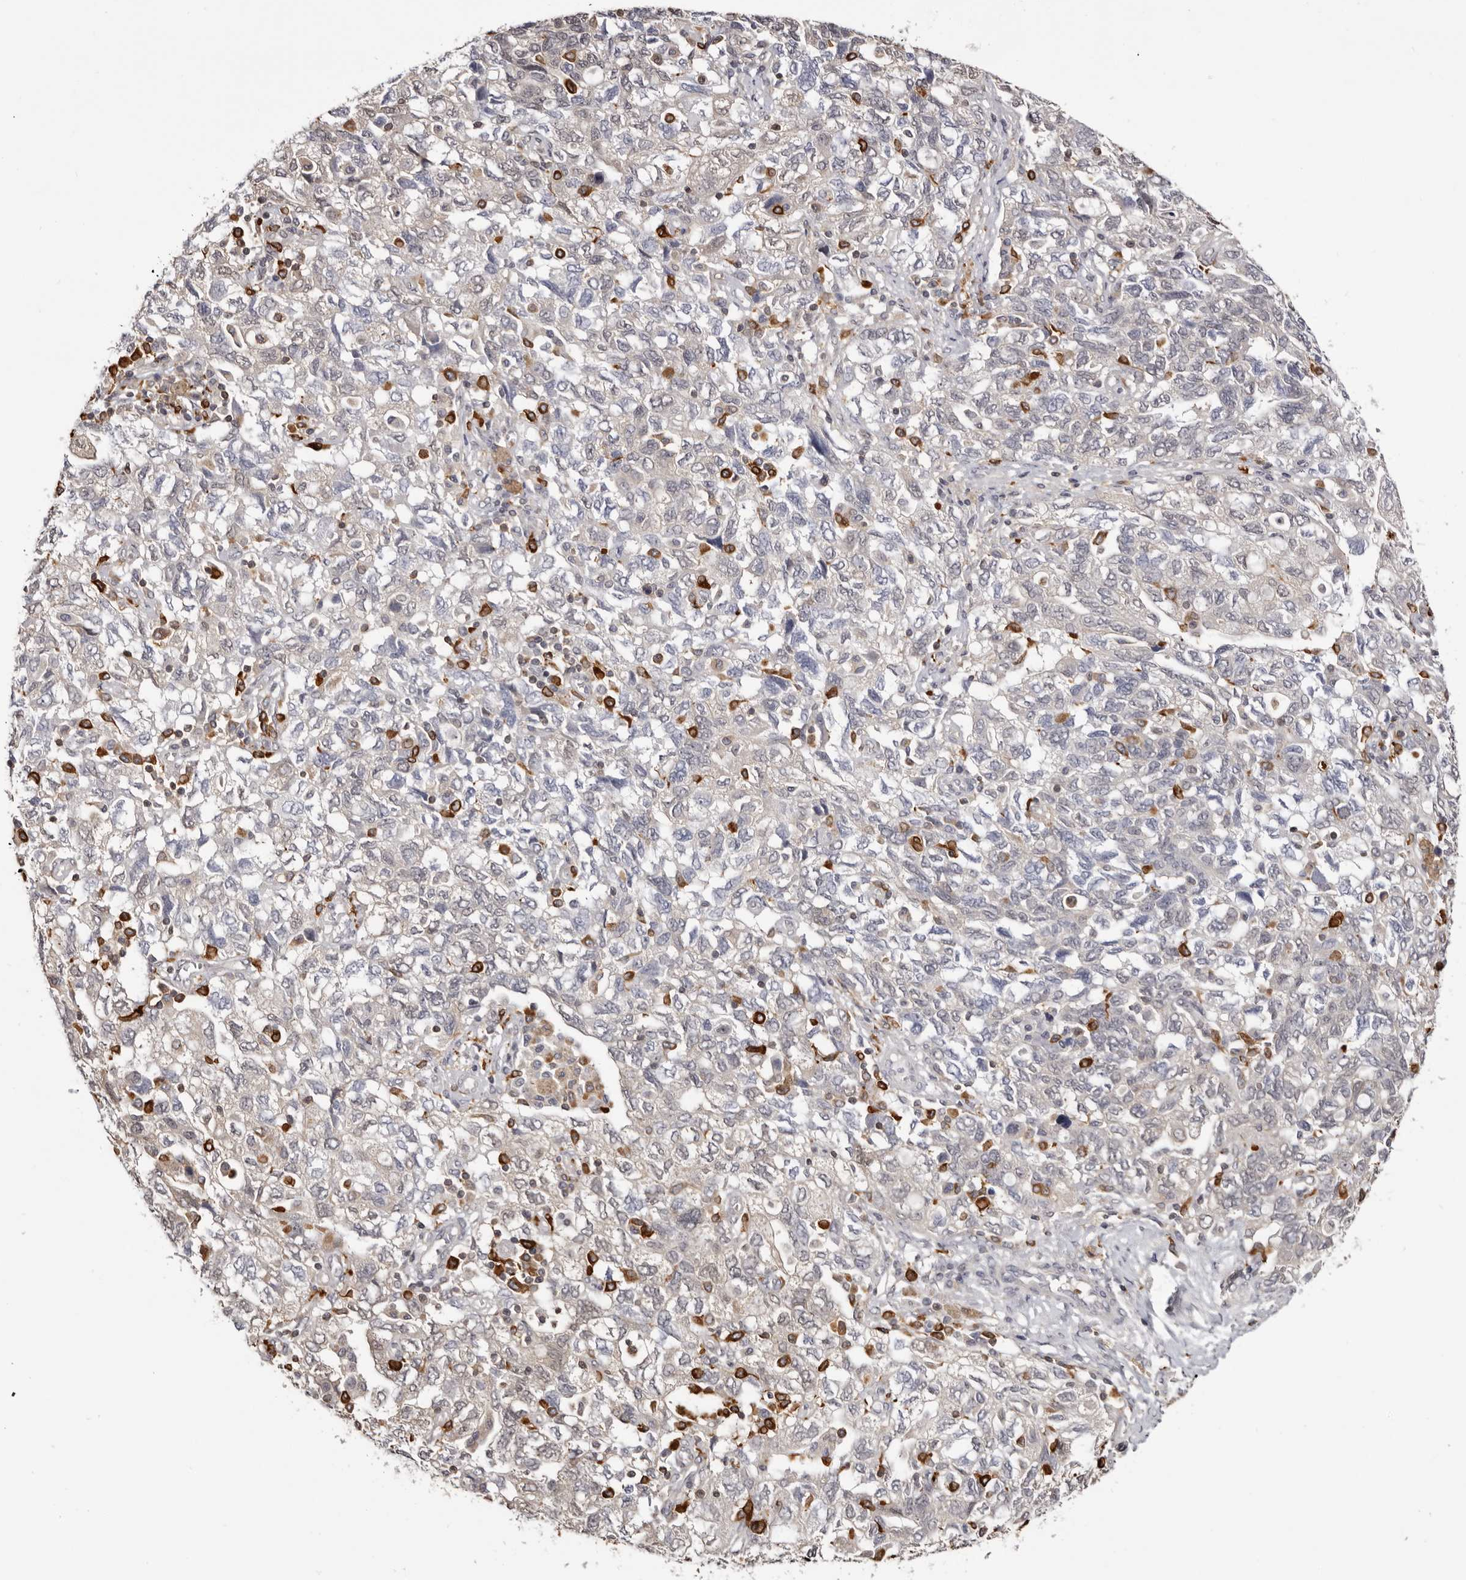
{"staining": {"intensity": "negative", "quantity": "none", "location": "none"}, "tissue": "ovarian cancer", "cell_type": "Tumor cells", "image_type": "cancer", "snomed": [{"axis": "morphology", "description": "Carcinoma, NOS"}, {"axis": "morphology", "description": "Cystadenocarcinoma, serous, NOS"}, {"axis": "topography", "description": "Ovary"}], "caption": "Tumor cells are negative for protein expression in human serous cystadenocarcinoma (ovarian).", "gene": "TNNI1", "patient": {"sex": "female", "age": 69}}